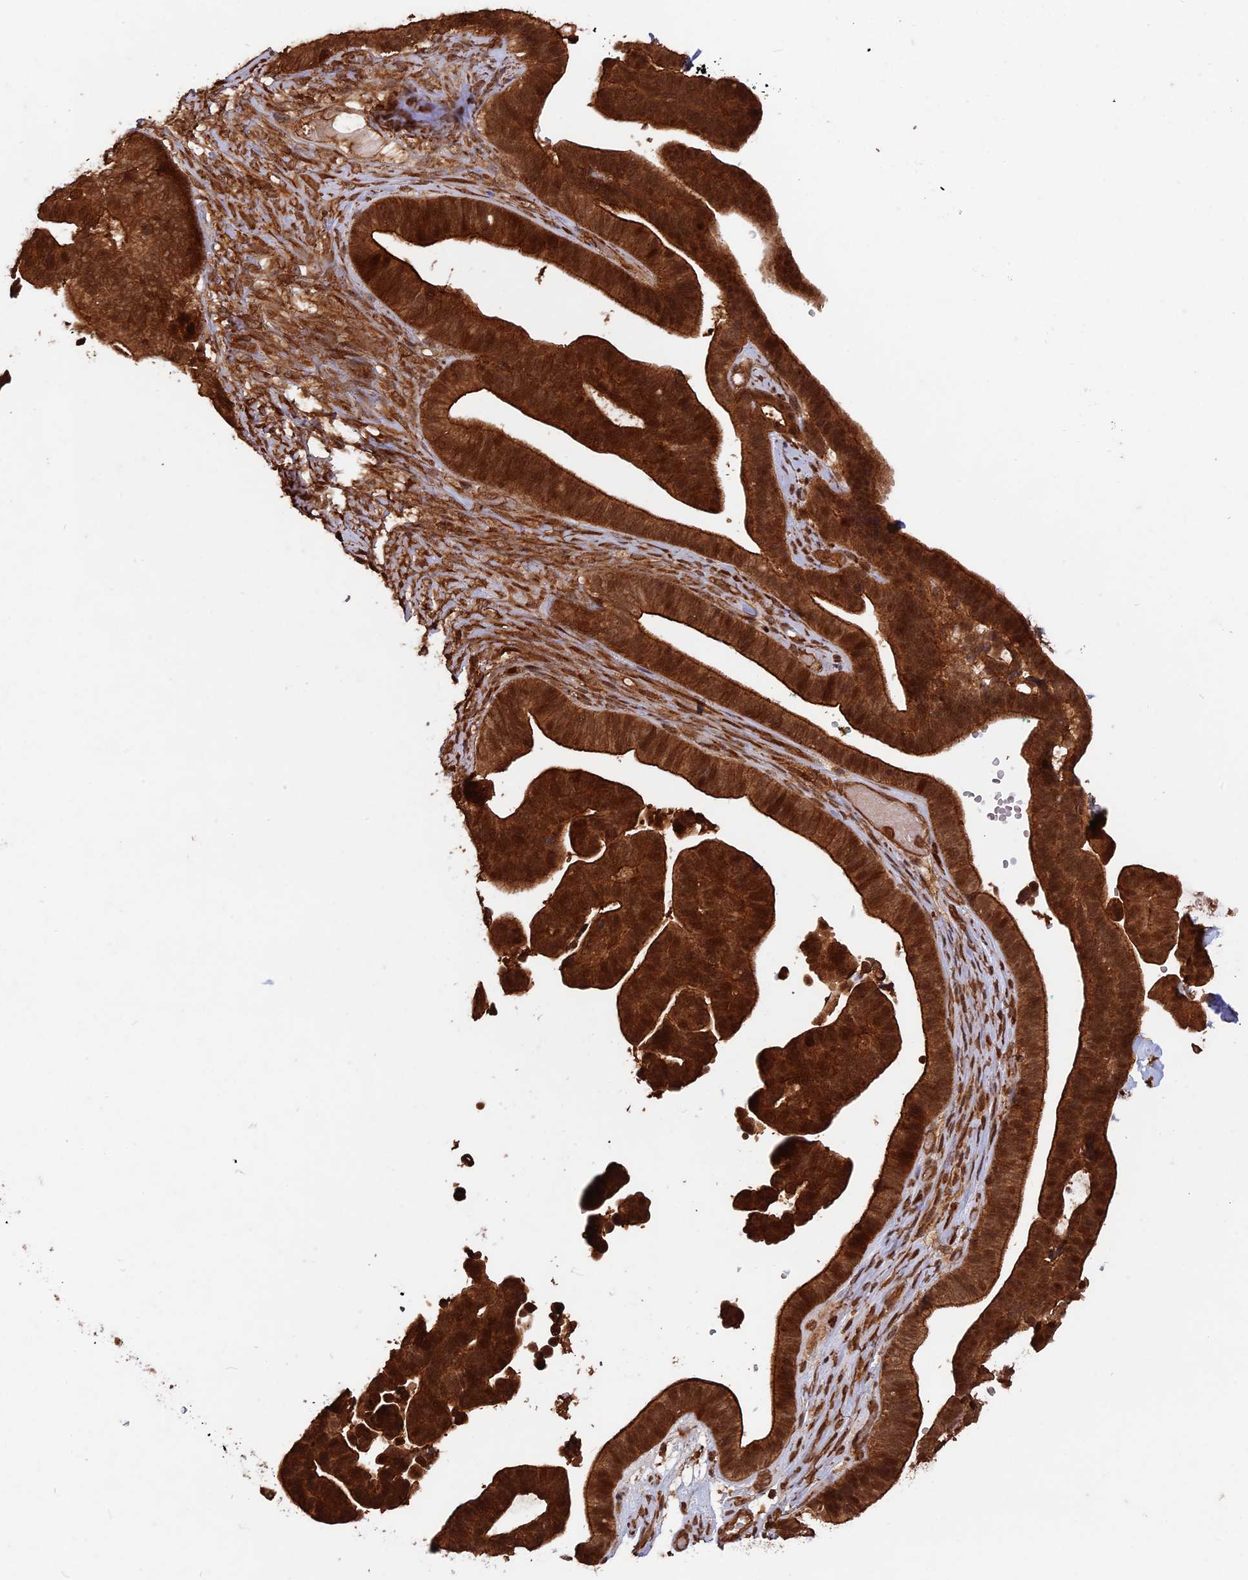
{"staining": {"intensity": "strong", "quantity": ">75%", "location": "cytoplasmic/membranous,nuclear"}, "tissue": "ovarian cancer", "cell_type": "Tumor cells", "image_type": "cancer", "snomed": [{"axis": "morphology", "description": "Cystadenocarcinoma, serous, NOS"}, {"axis": "topography", "description": "Ovary"}], "caption": "Immunohistochemistry image of neoplastic tissue: human ovarian cancer (serous cystadenocarcinoma) stained using immunohistochemistry shows high levels of strong protein expression localized specifically in the cytoplasmic/membranous and nuclear of tumor cells, appearing as a cytoplasmic/membranous and nuclear brown color.", "gene": "CCDC174", "patient": {"sex": "female", "age": 56}}